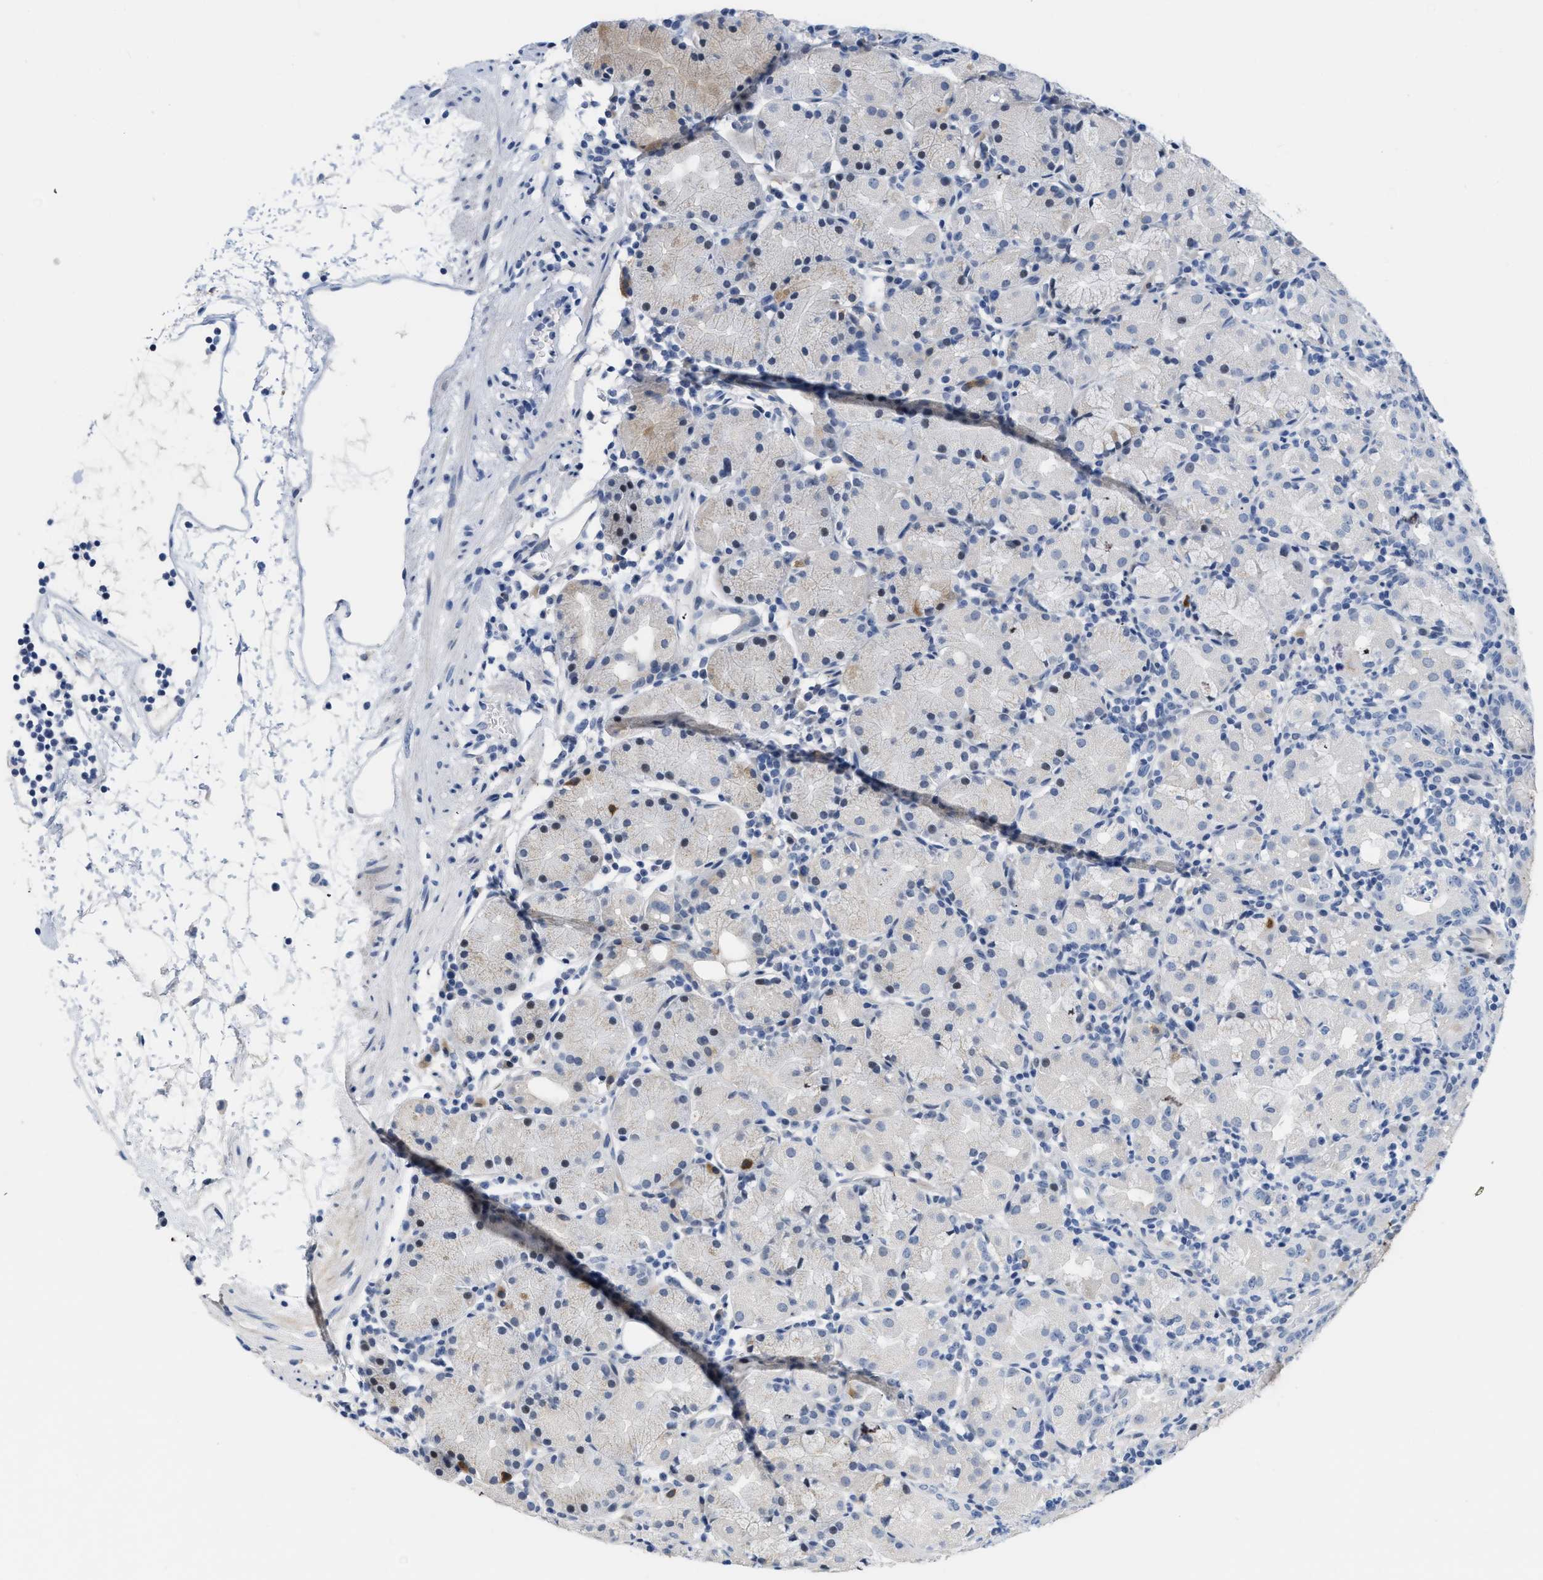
{"staining": {"intensity": "negative", "quantity": "none", "location": "none"}, "tissue": "stomach", "cell_type": "Glandular cells", "image_type": "normal", "snomed": [{"axis": "morphology", "description": "Normal tissue, NOS"}, {"axis": "topography", "description": "Stomach"}, {"axis": "topography", "description": "Stomach, lower"}], "caption": "IHC image of normal stomach: human stomach stained with DAB exhibits no significant protein positivity in glandular cells.", "gene": "CRYM", "patient": {"sex": "female", "age": 75}}